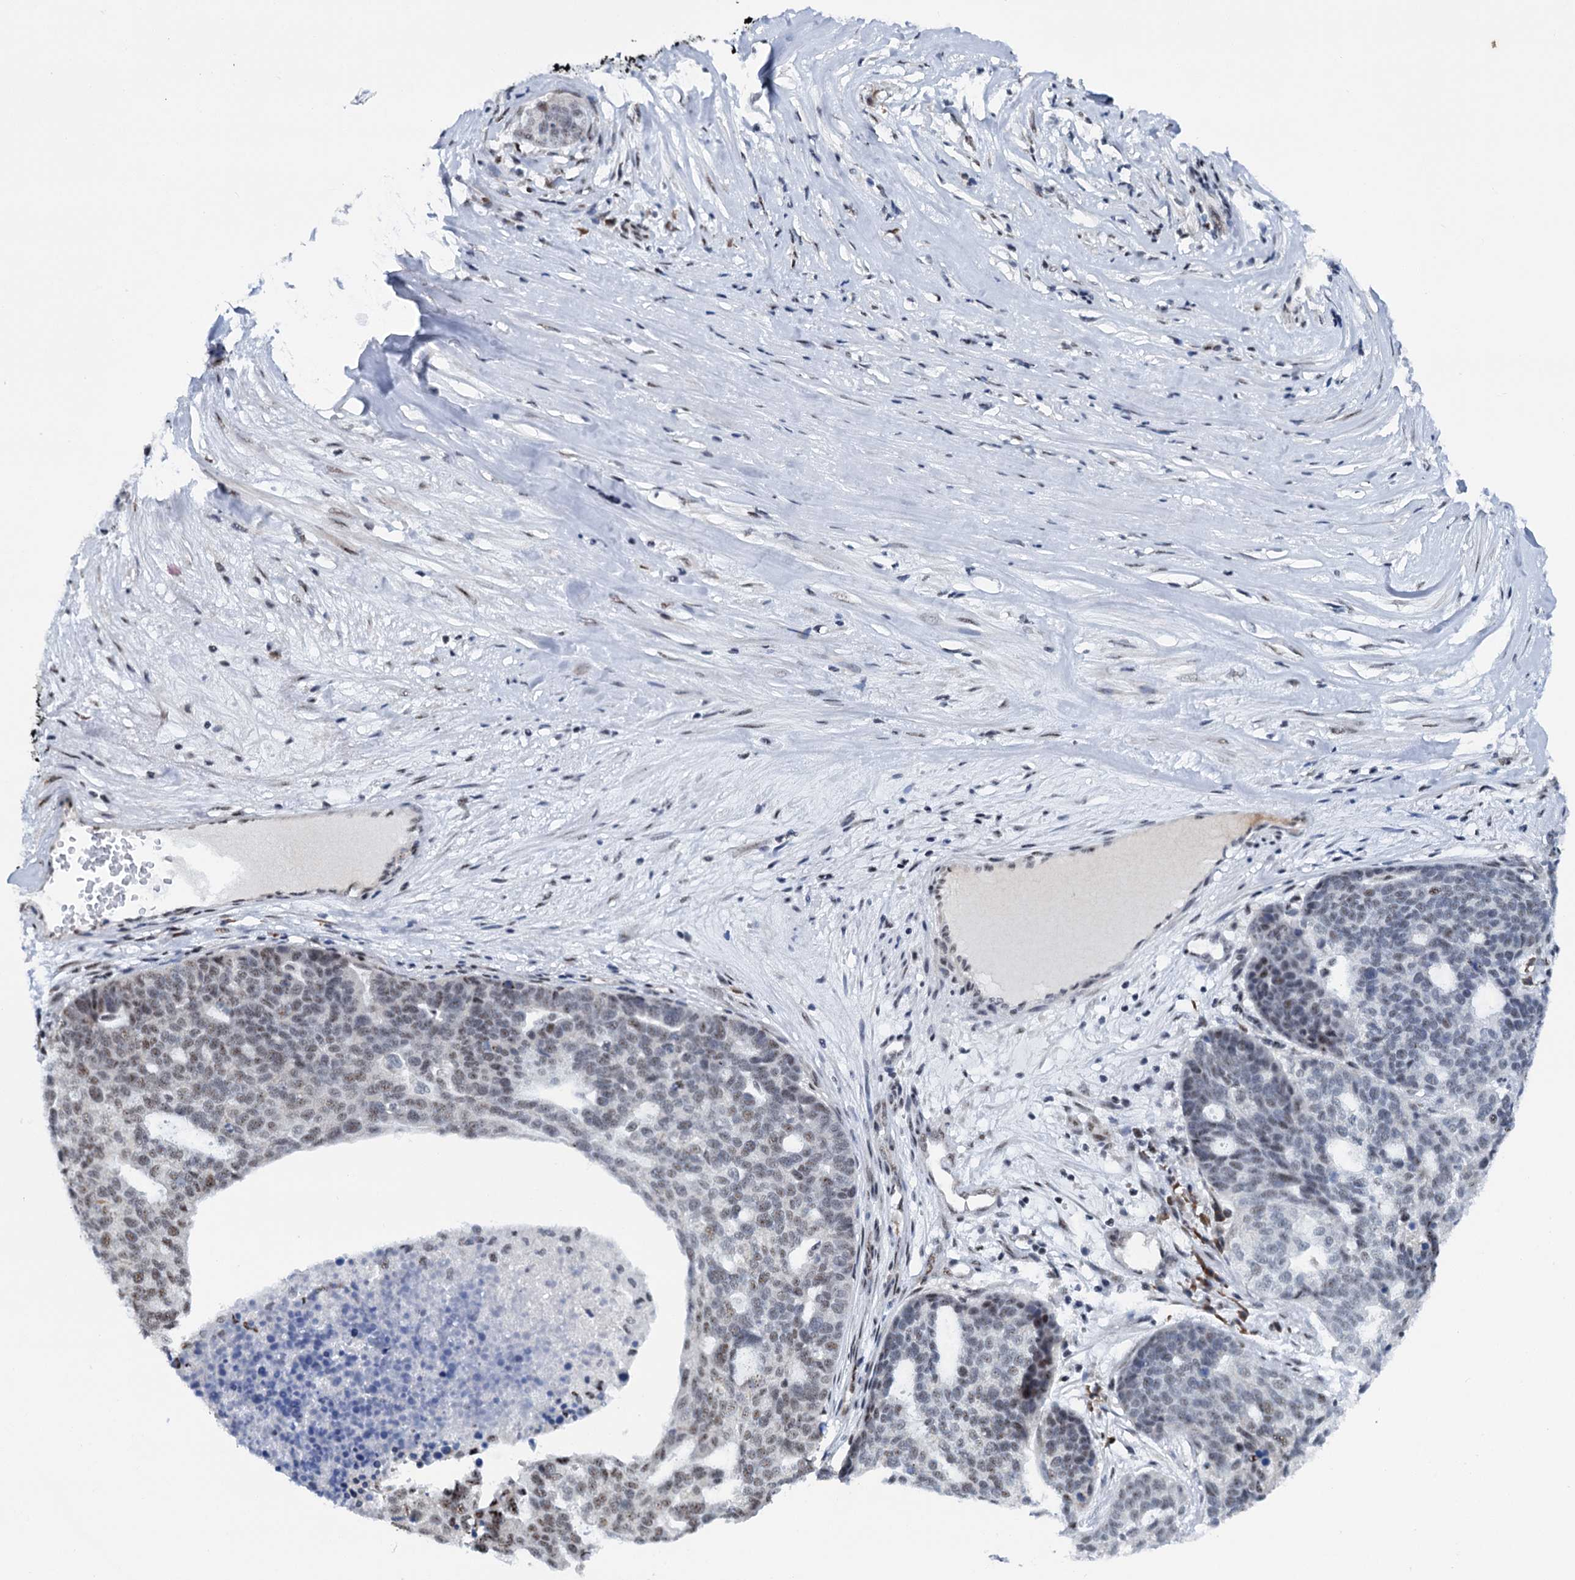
{"staining": {"intensity": "weak", "quantity": "25%-75%", "location": "nuclear"}, "tissue": "ovarian cancer", "cell_type": "Tumor cells", "image_type": "cancer", "snomed": [{"axis": "morphology", "description": "Cystadenocarcinoma, serous, NOS"}, {"axis": "topography", "description": "Ovary"}], "caption": "This histopathology image reveals ovarian cancer (serous cystadenocarcinoma) stained with IHC to label a protein in brown. The nuclear of tumor cells show weak positivity for the protein. Nuclei are counter-stained blue.", "gene": "SREK1", "patient": {"sex": "female", "age": 59}}